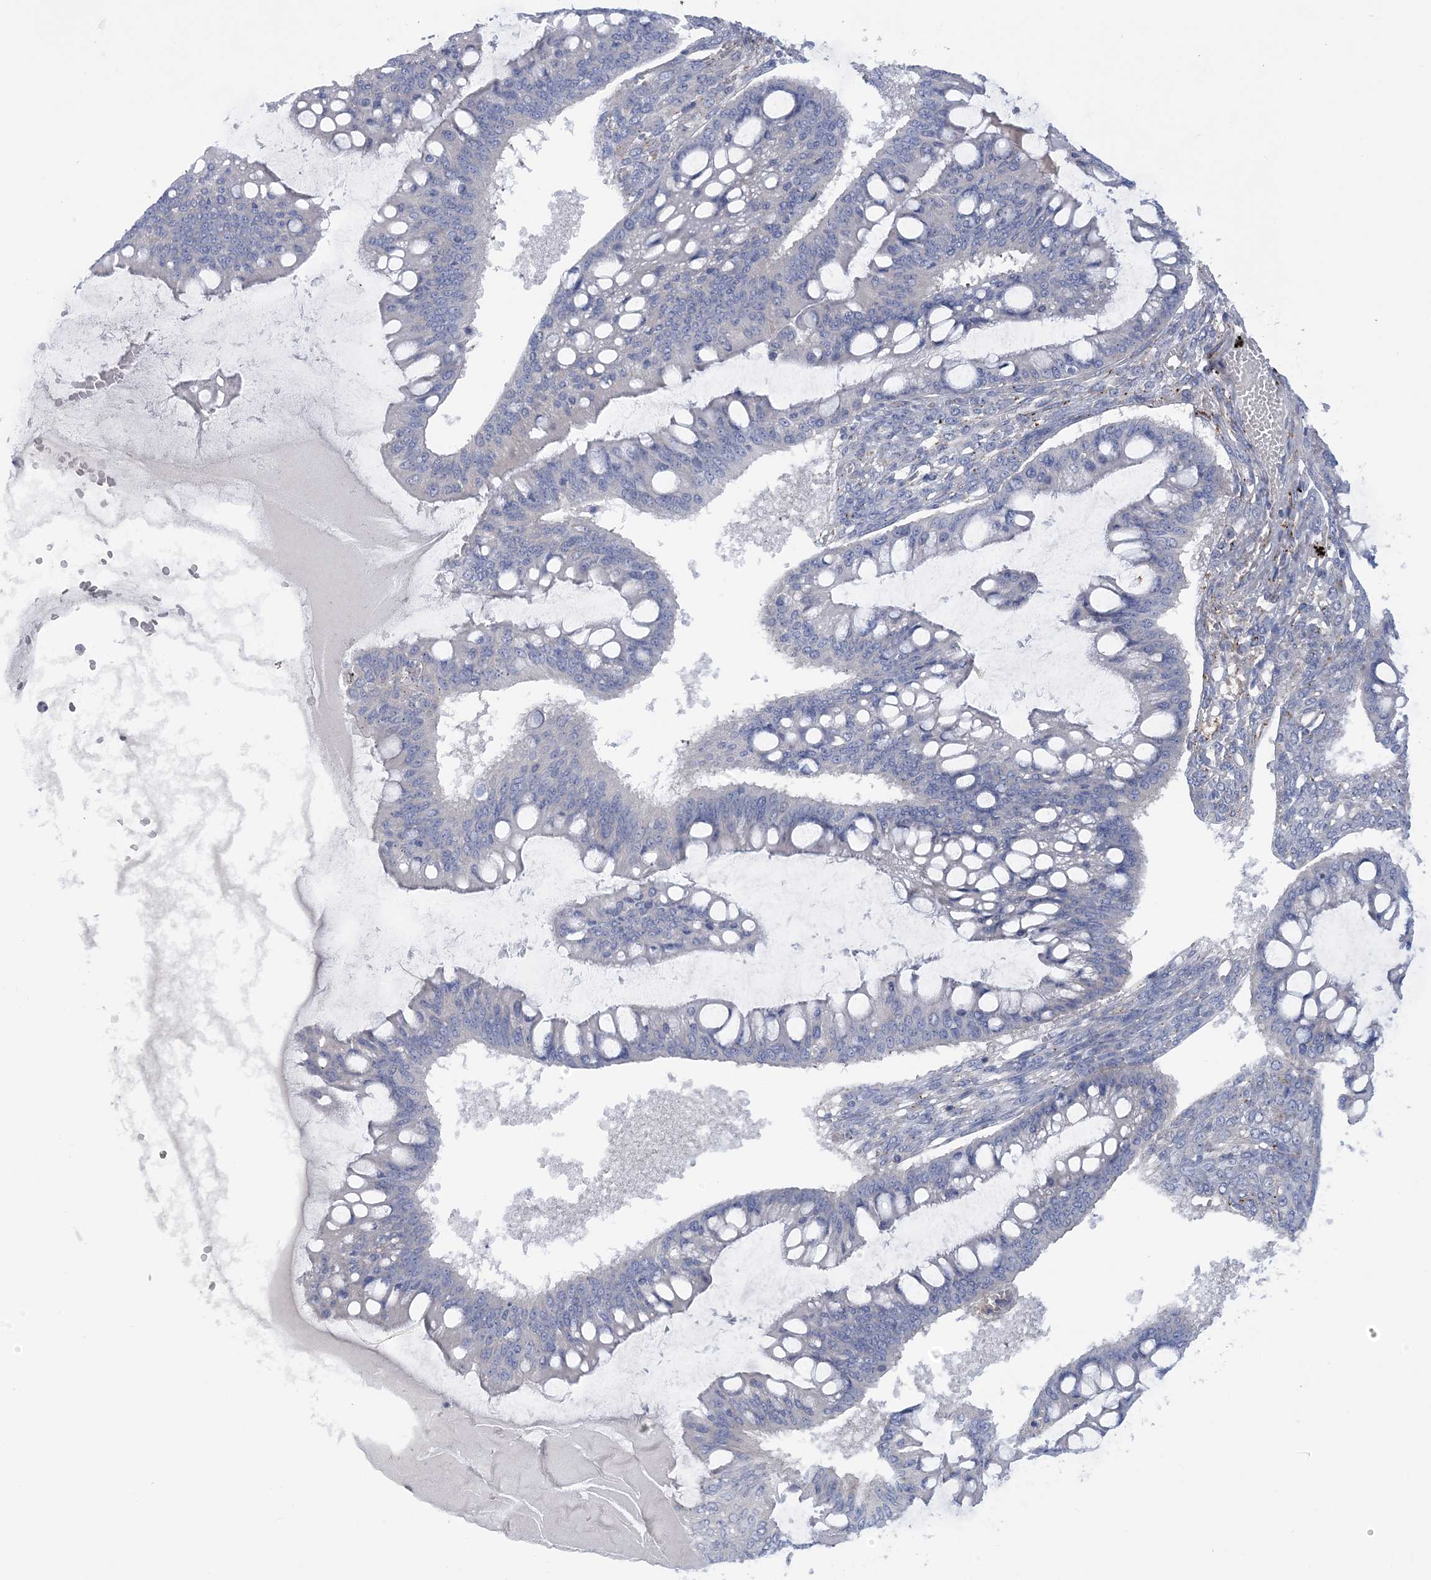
{"staining": {"intensity": "negative", "quantity": "none", "location": "none"}, "tissue": "ovarian cancer", "cell_type": "Tumor cells", "image_type": "cancer", "snomed": [{"axis": "morphology", "description": "Cystadenocarcinoma, mucinous, NOS"}, {"axis": "topography", "description": "Ovary"}], "caption": "High power microscopy micrograph of an immunohistochemistry histopathology image of ovarian mucinous cystadenocarcinoma, revealing no significant expression in tumor cells.", "gene": "ARSJ", "patient": {"sex": "female", "age": 73}}